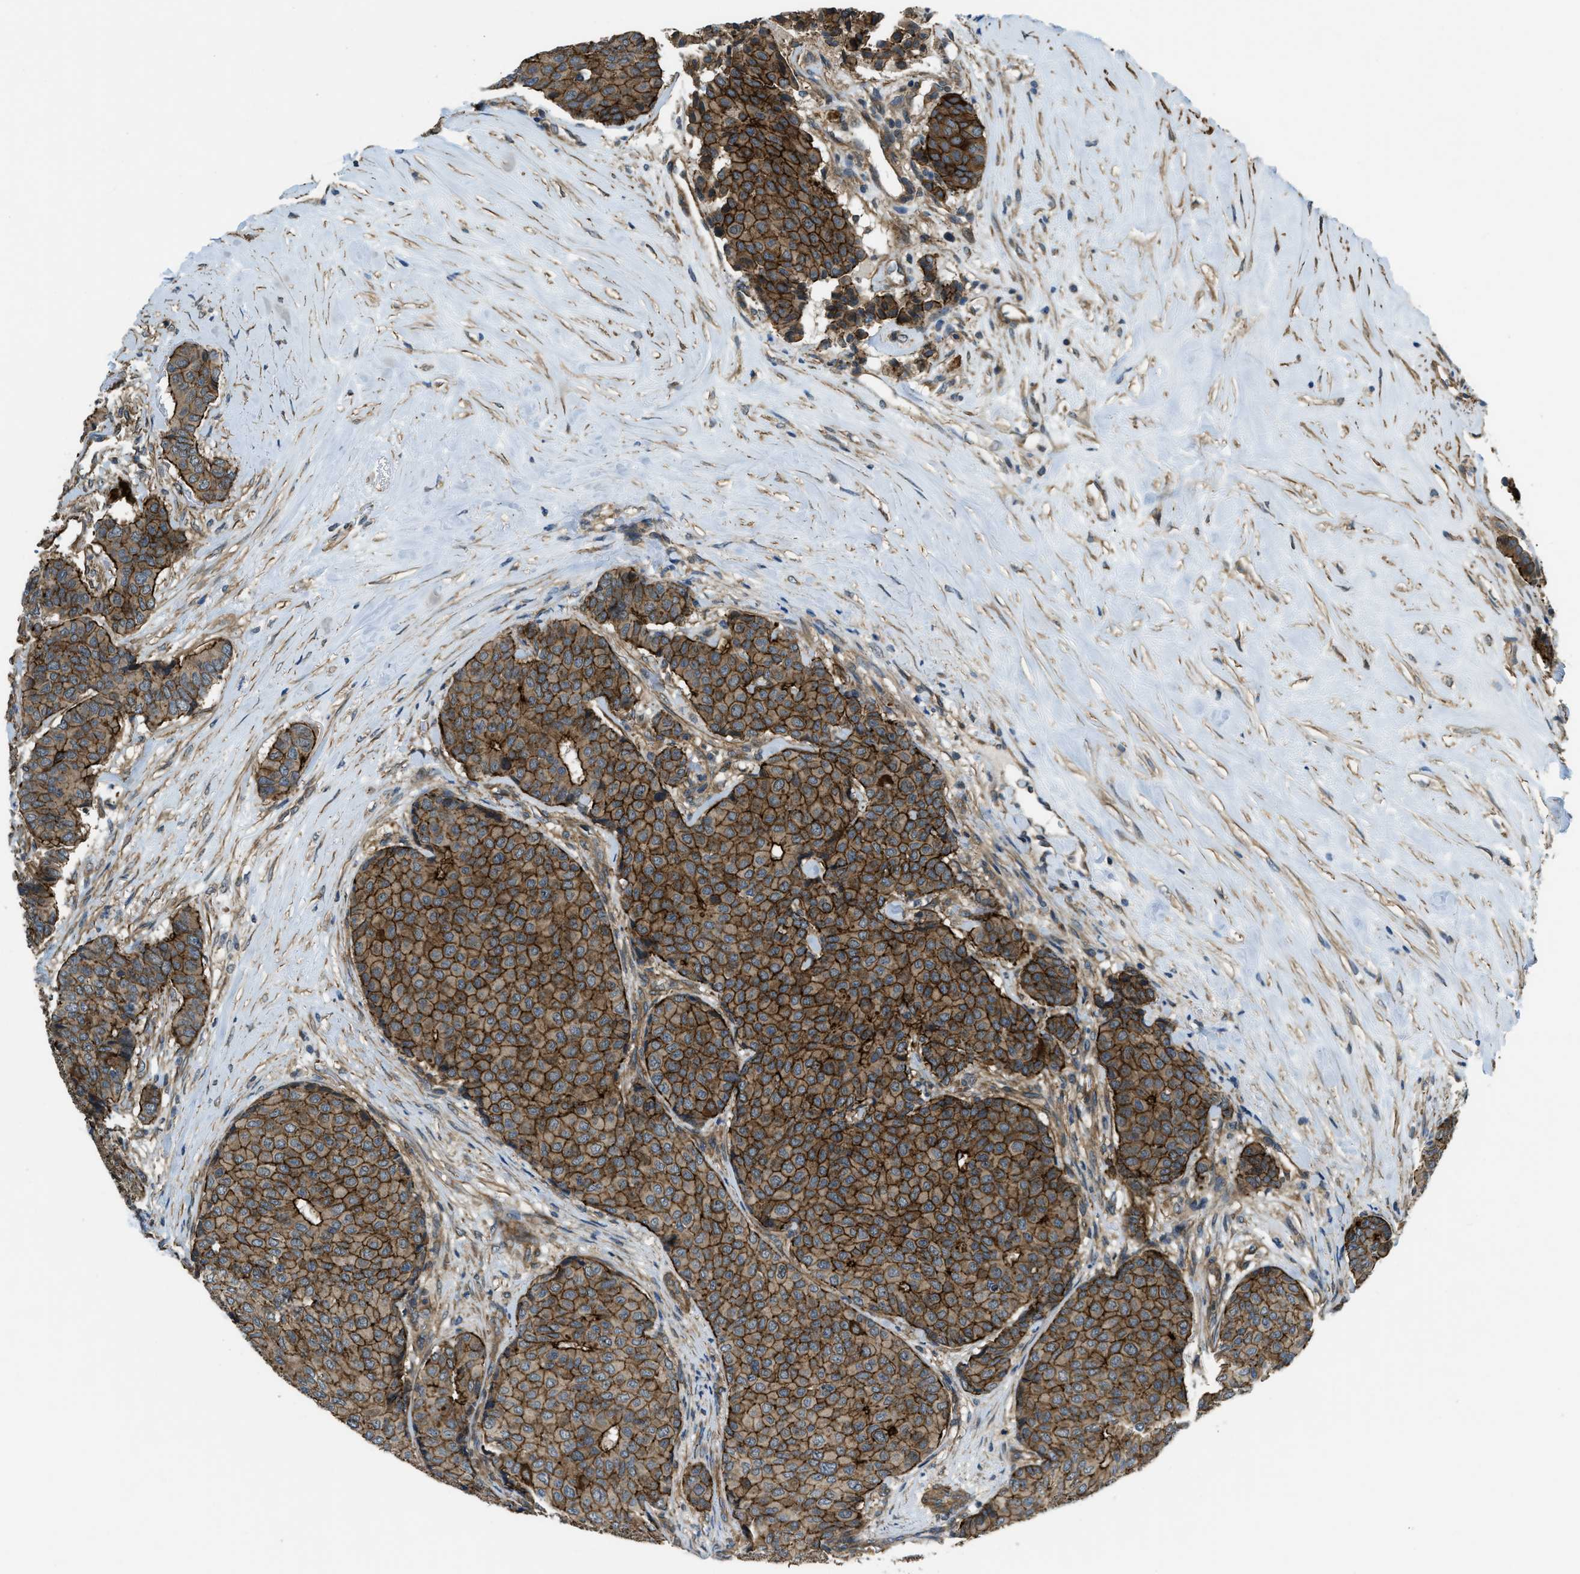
{"staining": {"intensity": "strong", "quantity": ">75%", "location": "cytoplasmic/membranous"}, "tissue": "breast cancer", "cell_type": "Tumor cells", "image_type": "cancer", "snomed": [{"axis": "morphology", "description": "Duct carcinoma"}, {"axis": "topography", "description": "Breast"}], "caption": "This is an image of immunohistochemistry (IHC) staining of breast intraductal carcinoma, which shows strong staining in the cytoplasmic/membranous of tumor cells.", "gene": "CGN", "patient": {"sex": "female", "age": 75}}